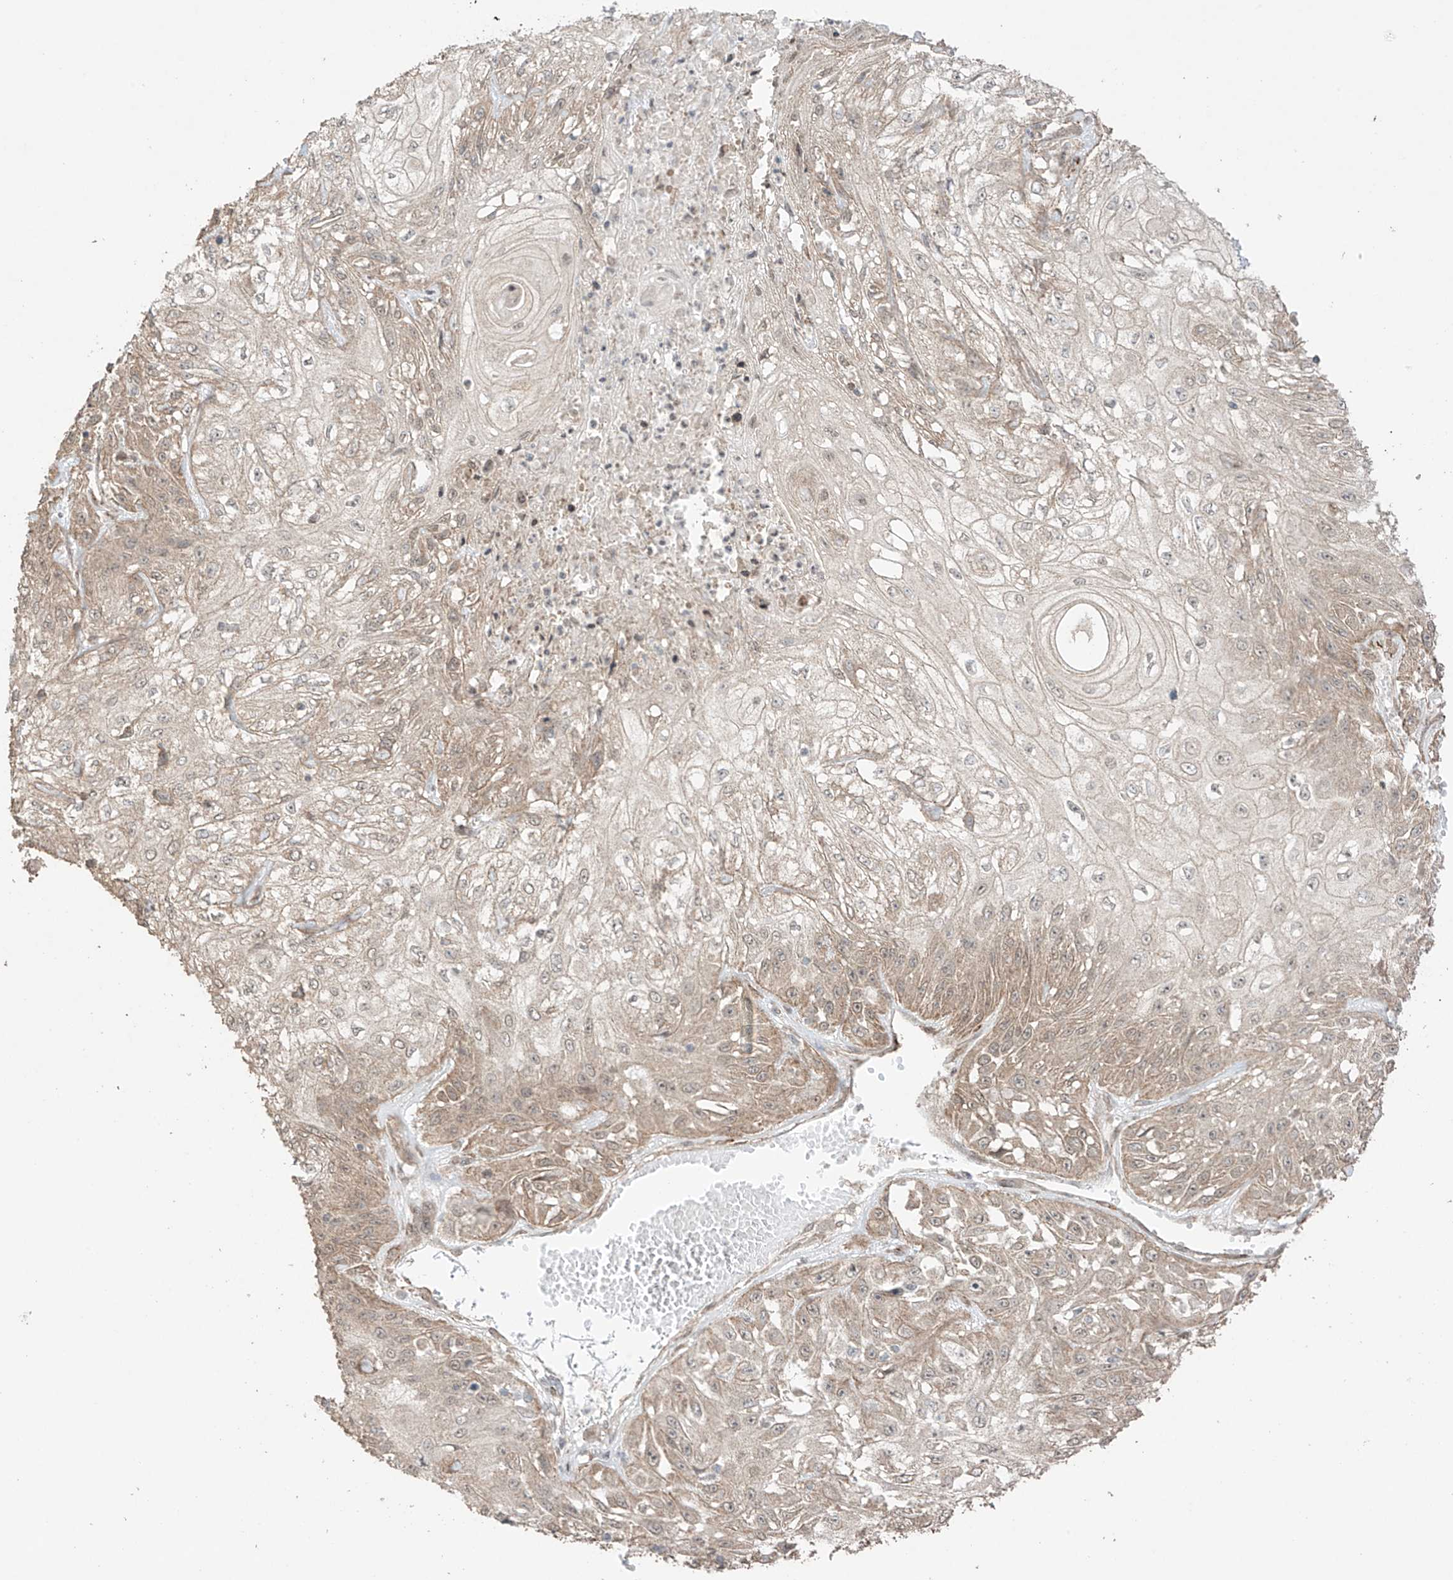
{"staining": {"intensity": "weak", "quantity": "<25%", "location": "cytoplasmic/membranous,nuclear"}, "tissue": "skin cancer", "cell_type": "Tumor cells", "image_type": "cancer", "snomed": [{"axis": "morphology", "description": "Squamous cell carcinoma, NOS"}, {"axis": "morphology", "description": "Squamous cell carcinoma, metastatic, NOS"}, {"axis": "topography", "description": "Skin"}, {"axis": "topography", "description": "Lymph node"}], "caption": "There is no significant expression in tumor cells of skin cancer (metastatic squamous cell carcinoma).", "gene": "TTLL5", "patient": {"sex": "male", "age": 75}}